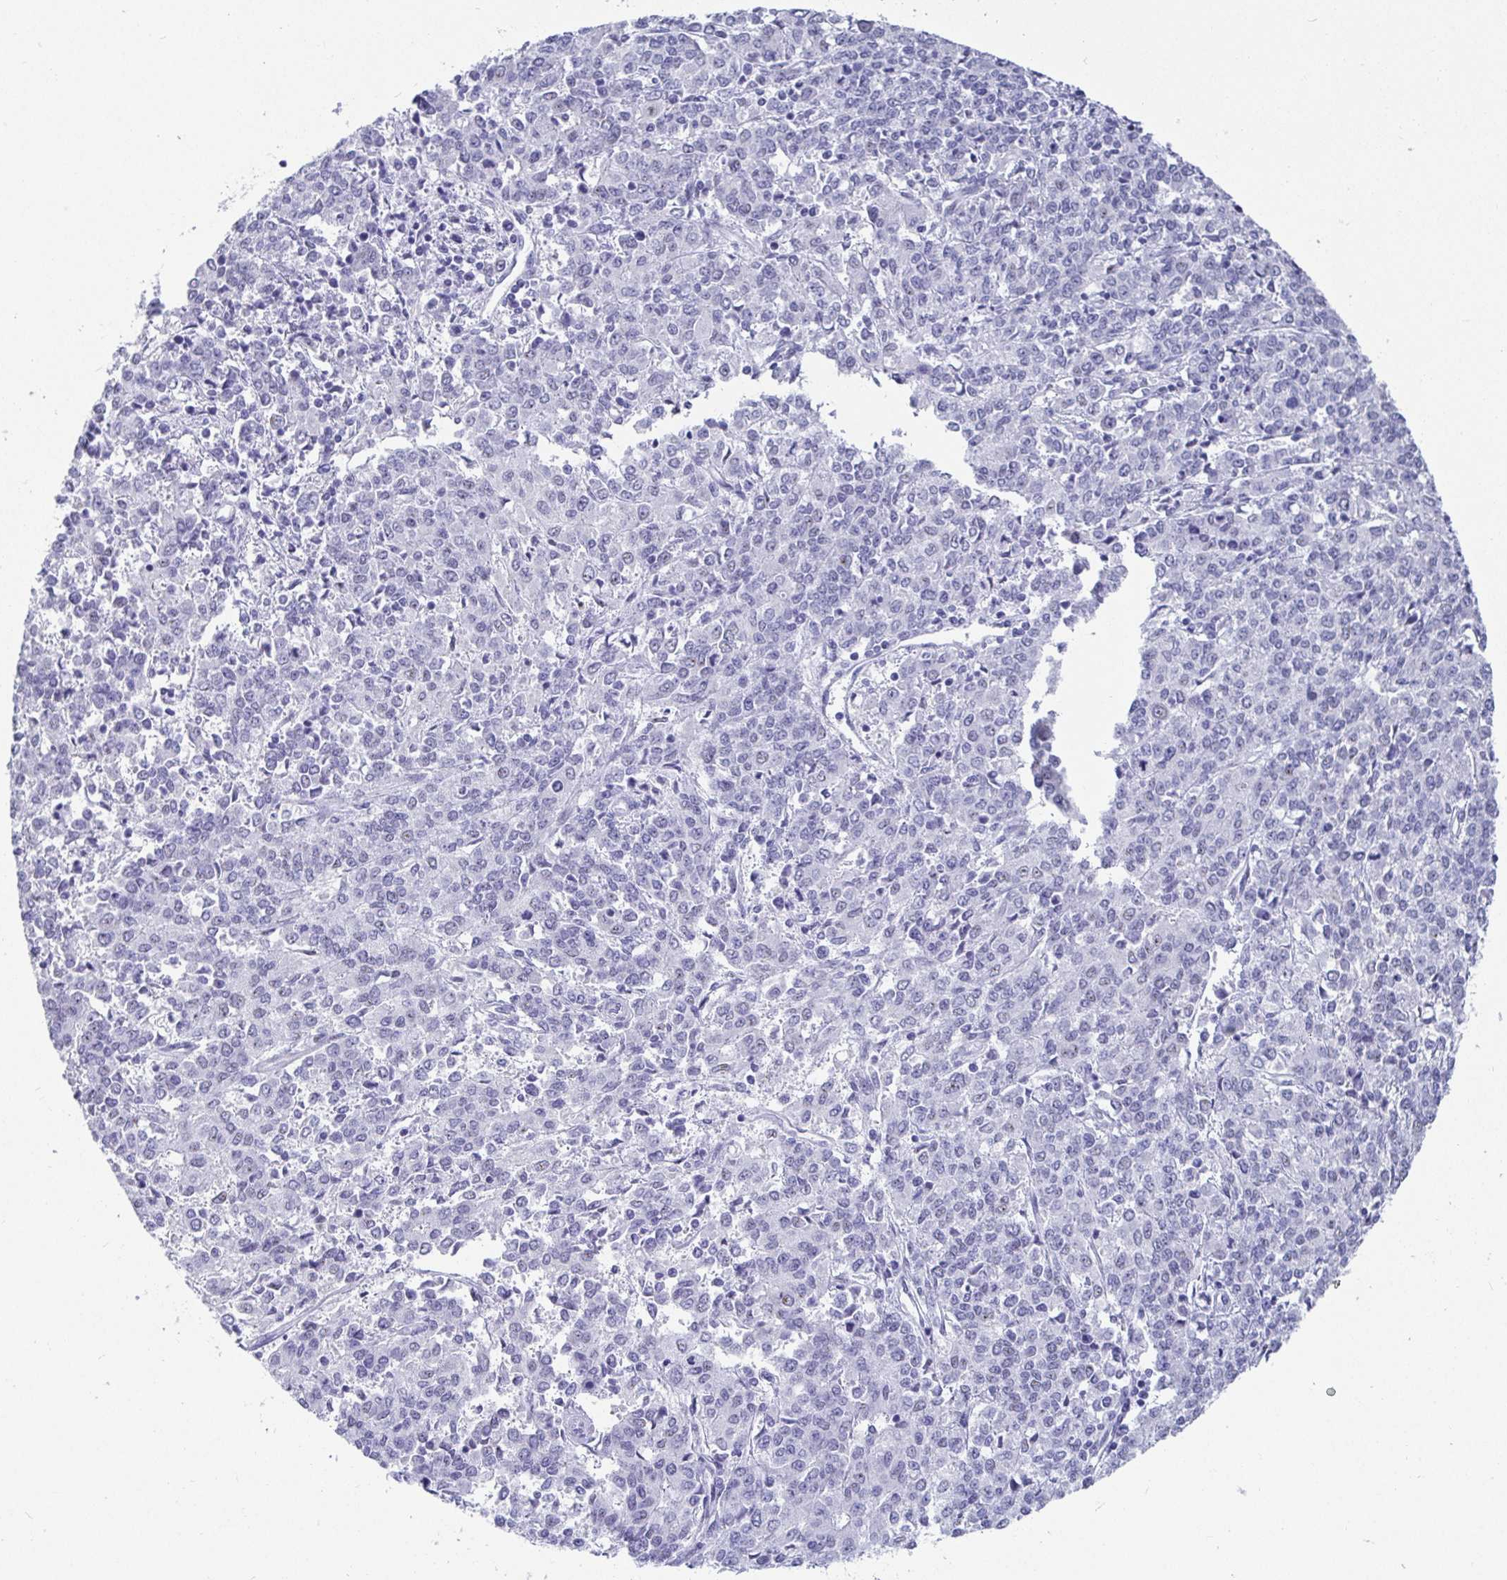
{"staining": {"intensity": "negative", "quantity": "none", "location": "none"}, "tissue": "endometrial cancer", "cell_type": "Tumor cells", "image_type": "cancer", "snomed": [{"axis": "morphology", "description": "Adenocarcinoma, NOS"}, {"axis": "topography", "description": "Endometrium"}], "caption": "This micrograph is of adenocarcinoma (endometrial) stained with immunohistochemistry to label a protein in brown with the nuclei are counter-stained blue. There is no expression in tumor cells.", "gene": "TMEM241", "patient": {"sex": "female", "age": 50}}